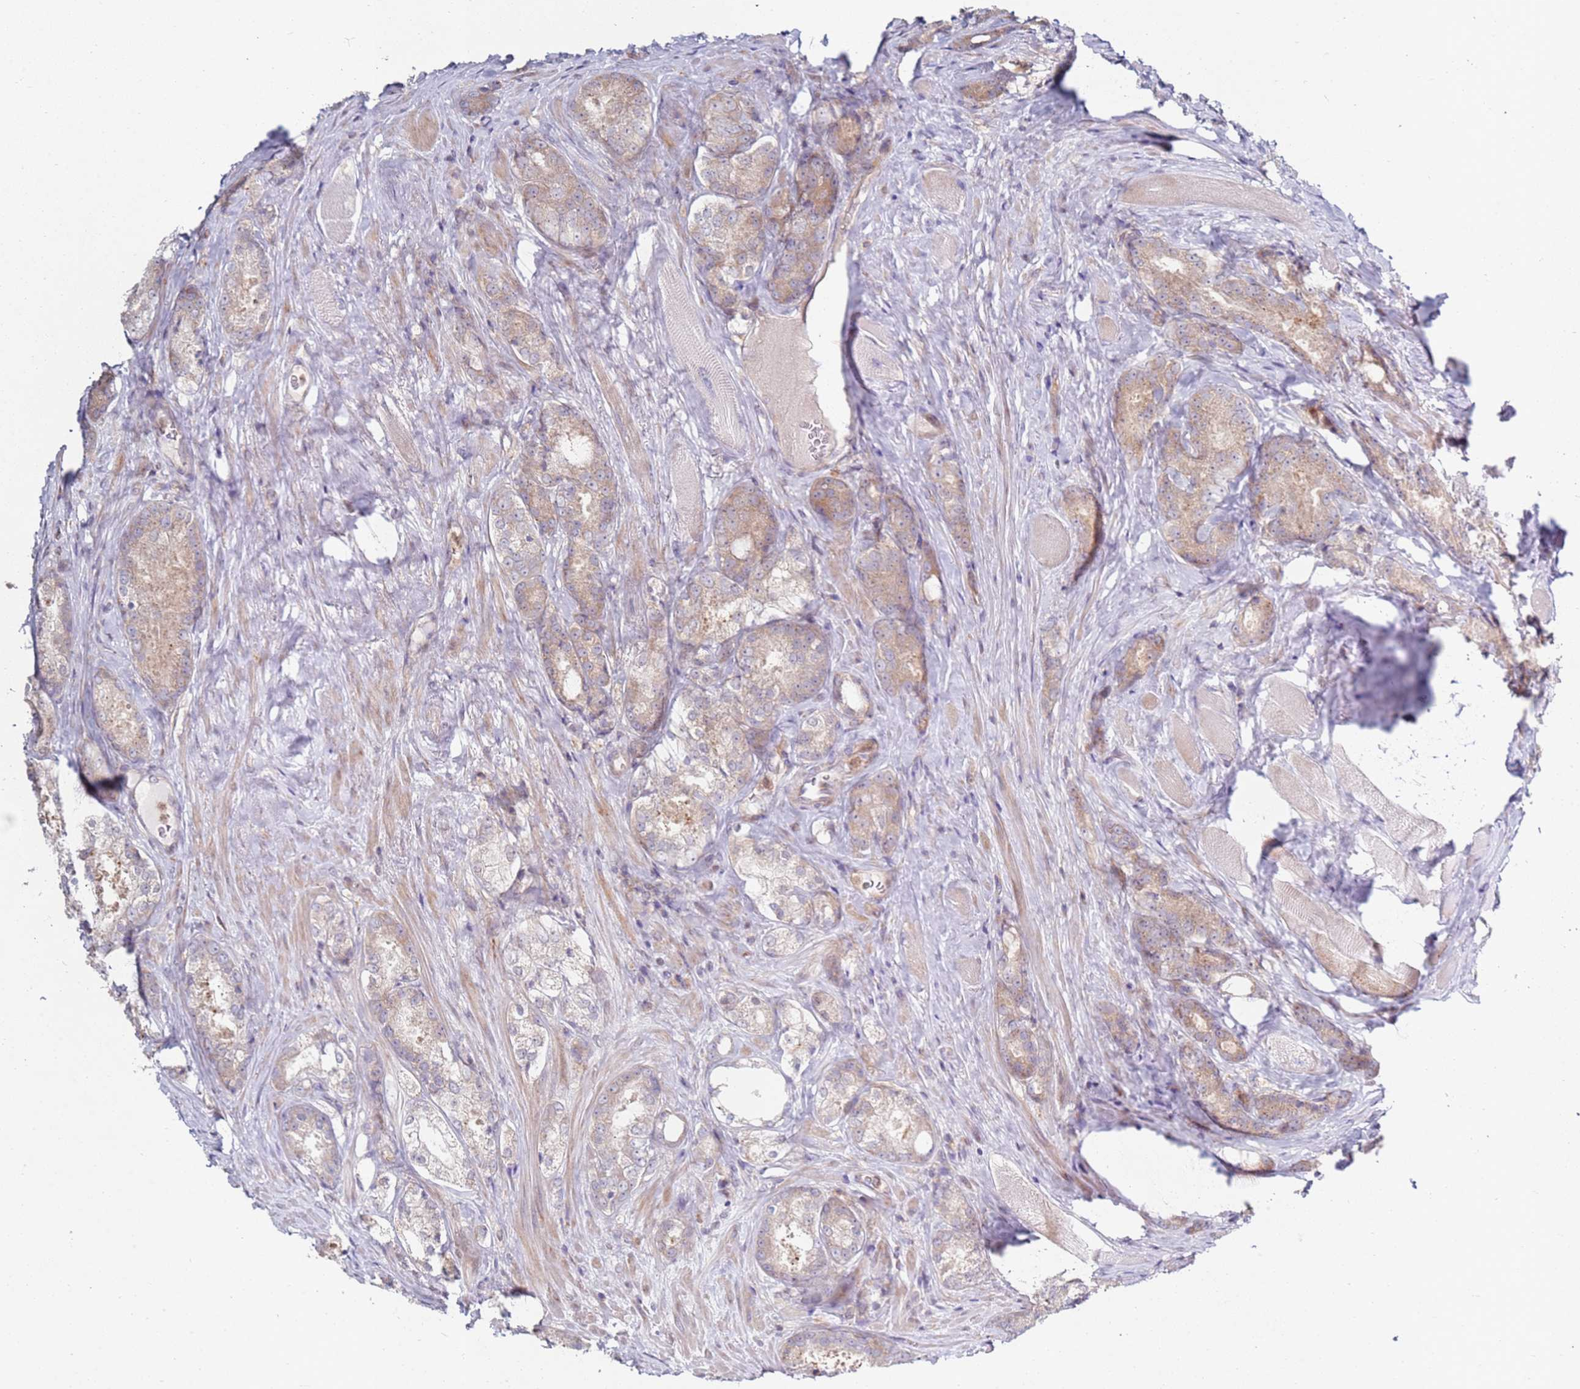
{"staining": {"intensity": "weak", "quantity": ">75%", "location": "cytoplasmic/membranous"}, "tissue": "prostate cancer", "cell_type": "Tumor cells", "image_type": "cancer", "snomed": [{"axis": "morphology", "description": "Adenocarcinoma, Low grade"}, {"axis": "topography", "description": "Prostate"}], "caption": "IHC image of prostate cancer stained for a protein (brown), which shows low levels of weak cytoplasmic/membranous staining in about >75% of tumor cells.", "gene": "CNOT9", "patient": {"sex": "male", "age": 68}}